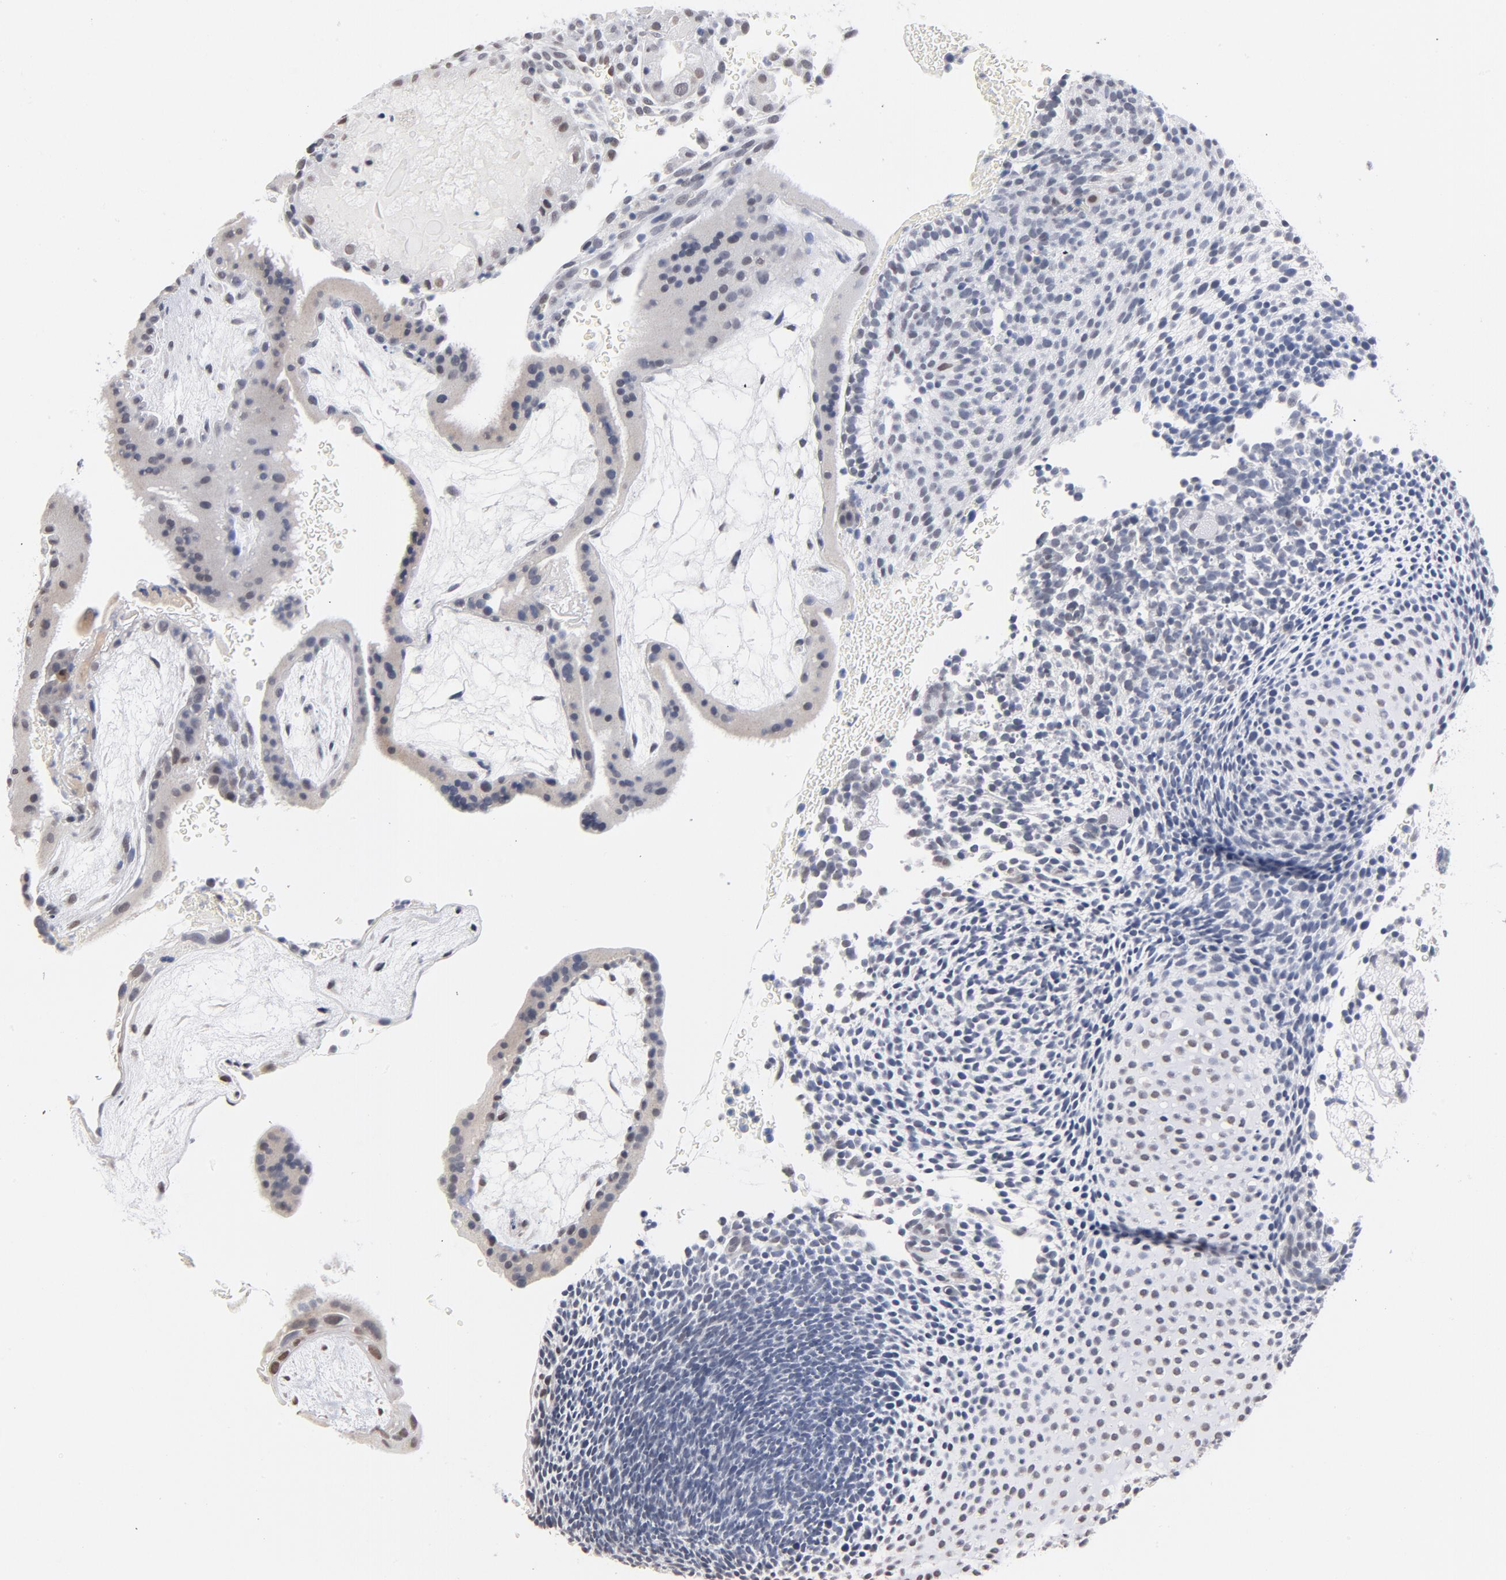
{"staining": {"intensity": "negative", "quantity": "none", "location": "none"}, "tissue": "placenta", "cell_type": "Decidual cells", "image_type": "normal", "snomed": [{"axis": "morphology", "description": "Normal tissue, NOS"}, {"axis": "topography", "description": "Placenta"}], "caption": "Immunohistochemistry of unremarkable human placenta reveals no staining in decidual cells. Brightfield microscopy of immunohistochemistry stained with DAB (brown) and hematoxylin (blue), captured at high magnification.", "gene": "RBM3", "patient": {"sex": "female", "age": 19}}